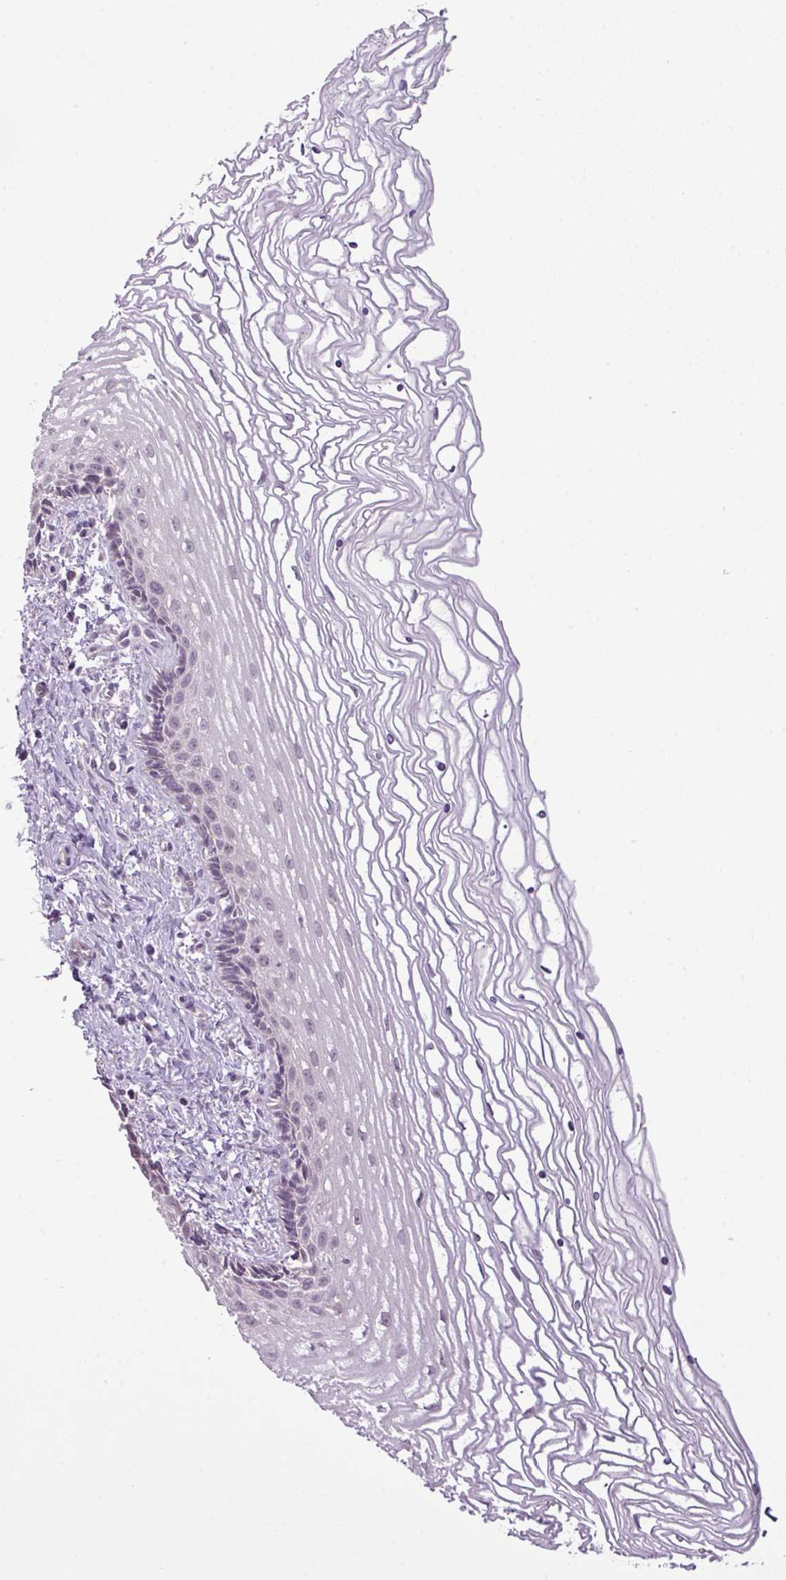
{"staining": {"intensity": "strong", "quantity": "<25%", "location": "cytoplasmic/membranous"}, "tissue": "cervix", "cell_type": "Glandular cells", "image_type": "normal", "snomed": [{"axis": "morphology", "description": "Normal tissue, NOS"}, {"axis": "topography", "description": "Cervix"}], "caption": "Immunohistochemistry image of unremarkable cervix: human cervix stained using immunohistochemistry (IHC) displays medium levels of strong protein expression localized specifically in the cytoplasmic/membranous of glandular cells, appearing as a cytoplasmic/membranous brown color.", "gene": "DNAJB13", "patient": {"sex": "female", "age": 47}}